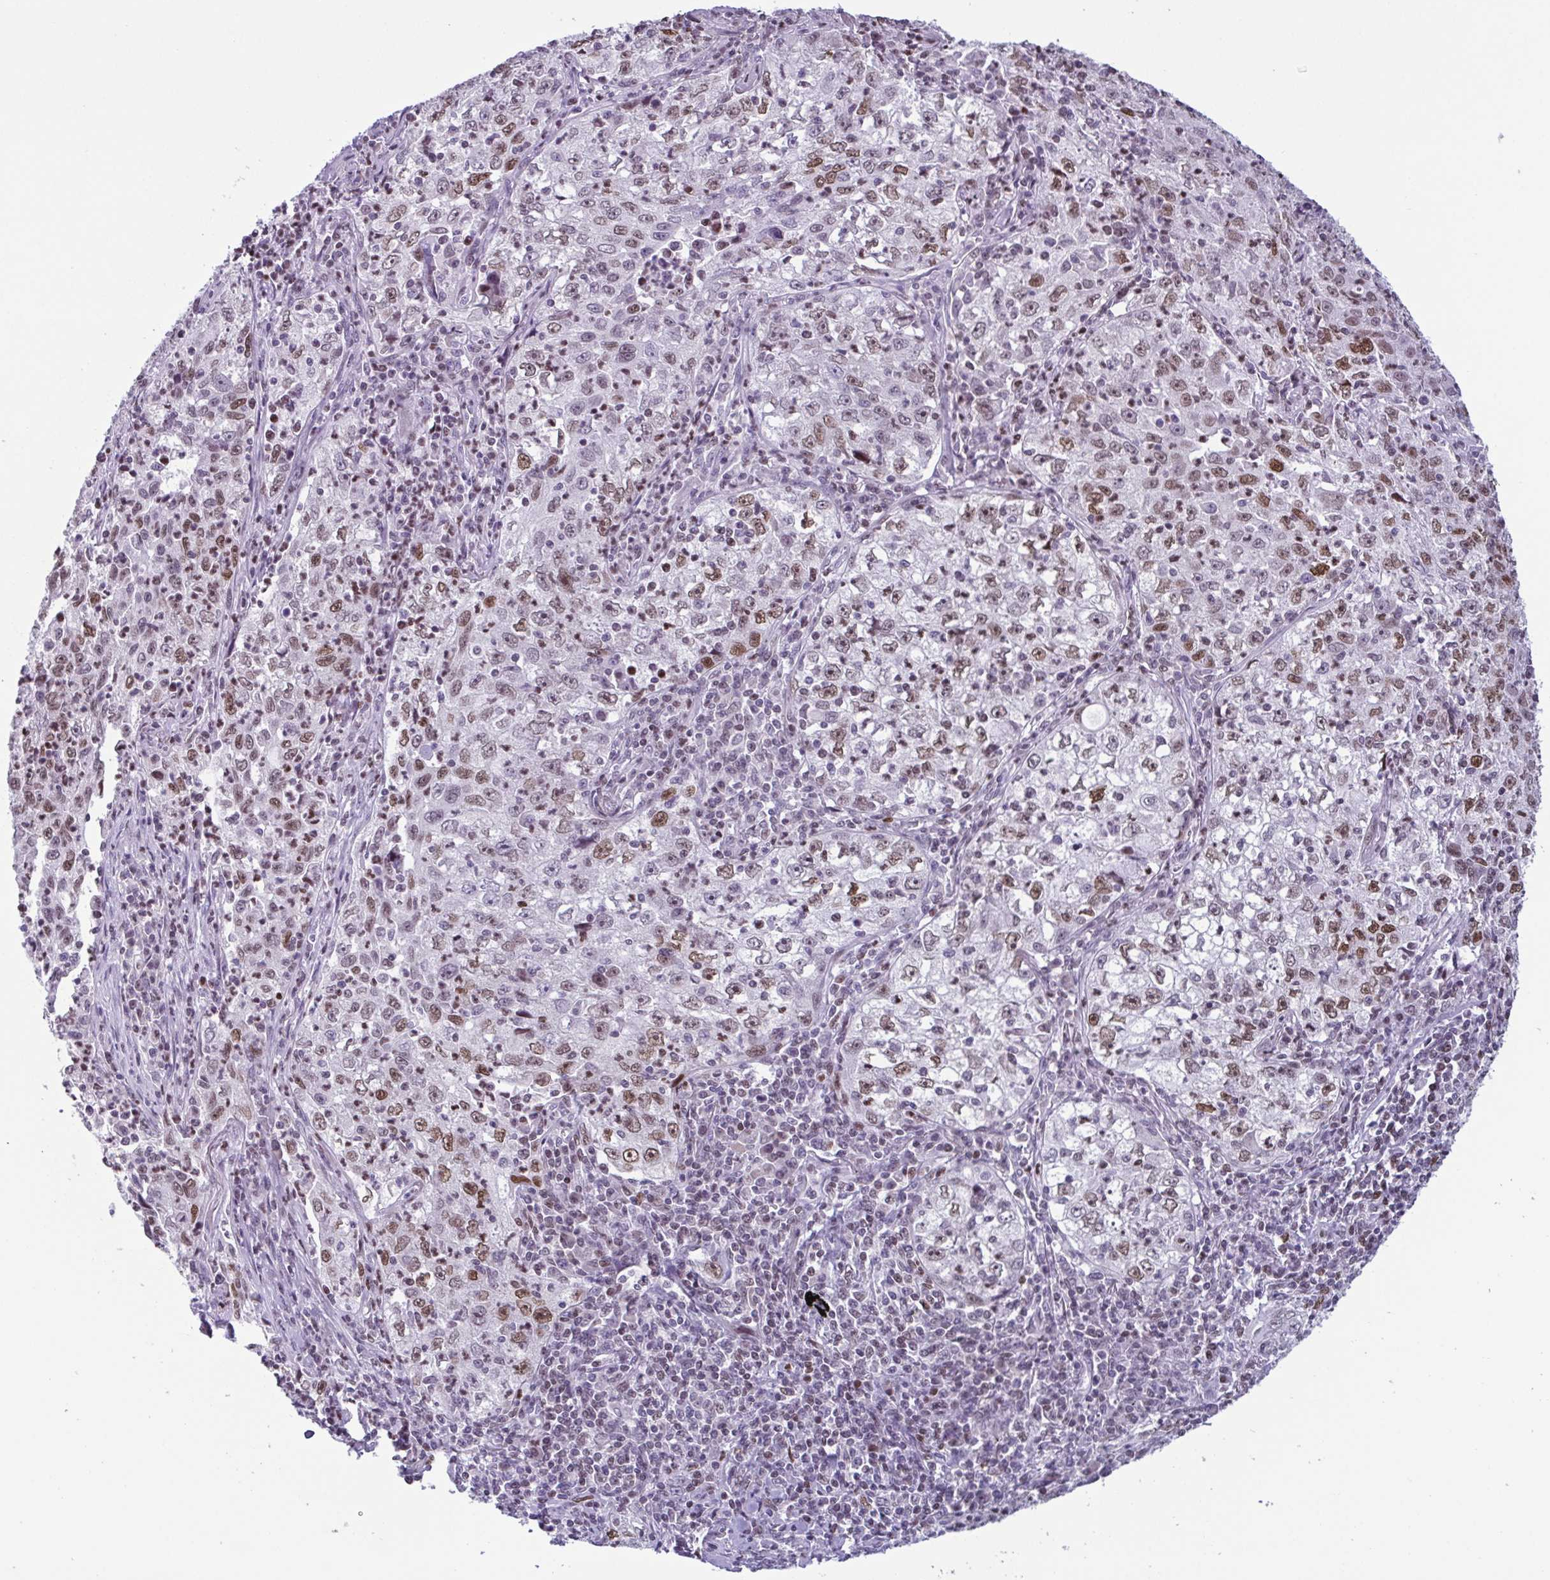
{"staining": {"intensity": "moderate", "quantity": "25%-75%", "location": "nuclear"}, "tissue": "lung cancer", "cell_type": "Tumor cells", "image_type": "cancer", "snomed": [{"axis": "morphology", "description": "Squamous cell carcinoma, NOS"}, {"axis": "topography", "description": "Lung"}], "caption": "Protein analysis of squamous cell carcinoma (lung) tissue displays moderate nuclear staining in about 25%-75% of tumor cells.", "gene": "IRF1", "patient": {"sex": "male", "age": 71}}